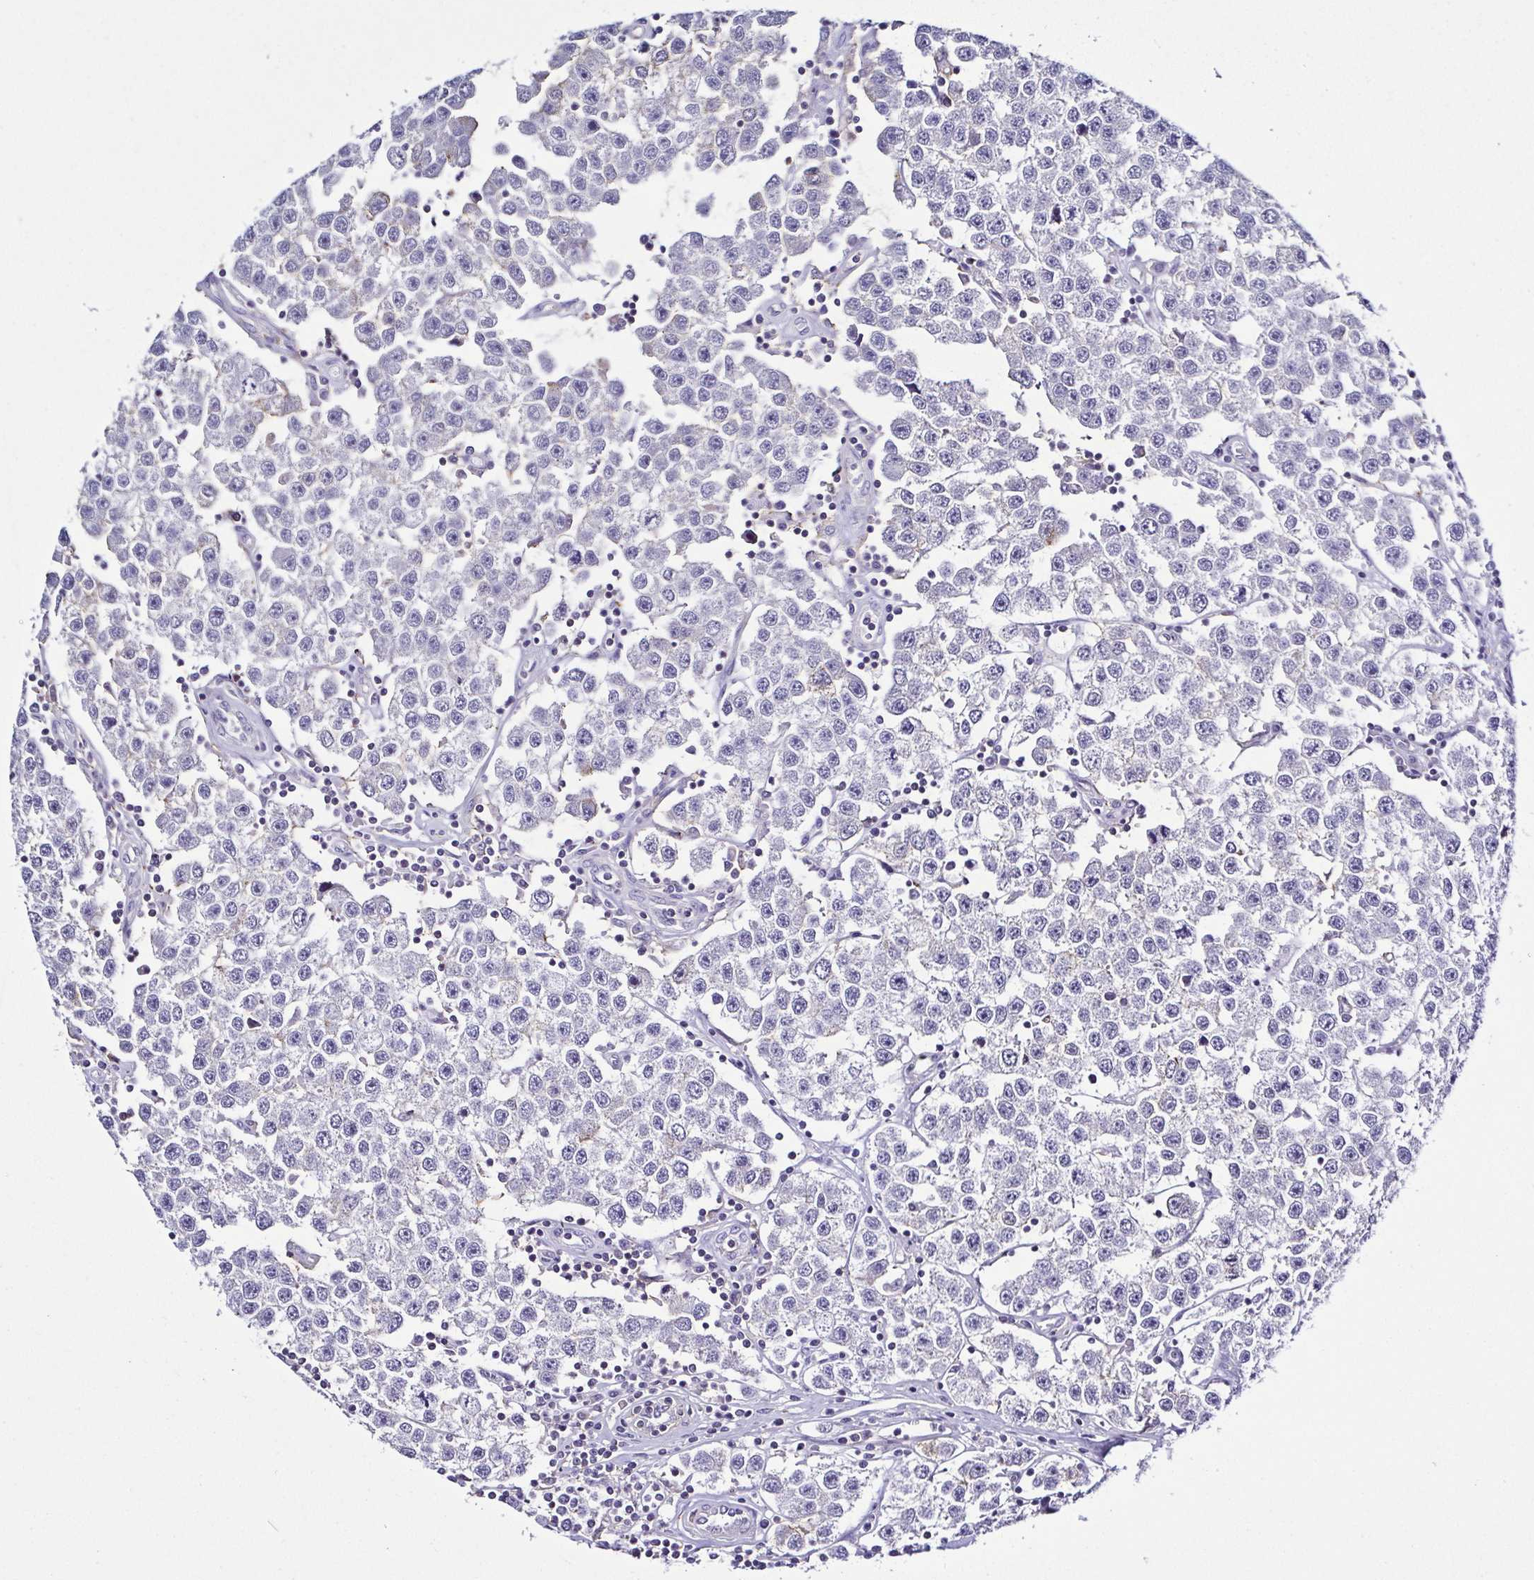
{"staining": {"intensity": "negative", "quantity": "none", "location": "none"}, "tissue": "testis cancer", "cell_type": "Tumor cells", "image_type": "cancer", "snomed": [{"axis": "morphology", "description": "Seminoma, NOS"}, {"axis": "topography", "description": "Testis"}], "caption": "IHC histopathology image of neoplastic tissue: testis seminoma stained with DAB demonstrates no significant protein expression in tumor cells. (Brightfield microscopy of DAB (3,3'-diaminobenzidine) IHC at high magnification).", "gene": "TNNT2", "patient": {"sex": "male", "age": 34}}